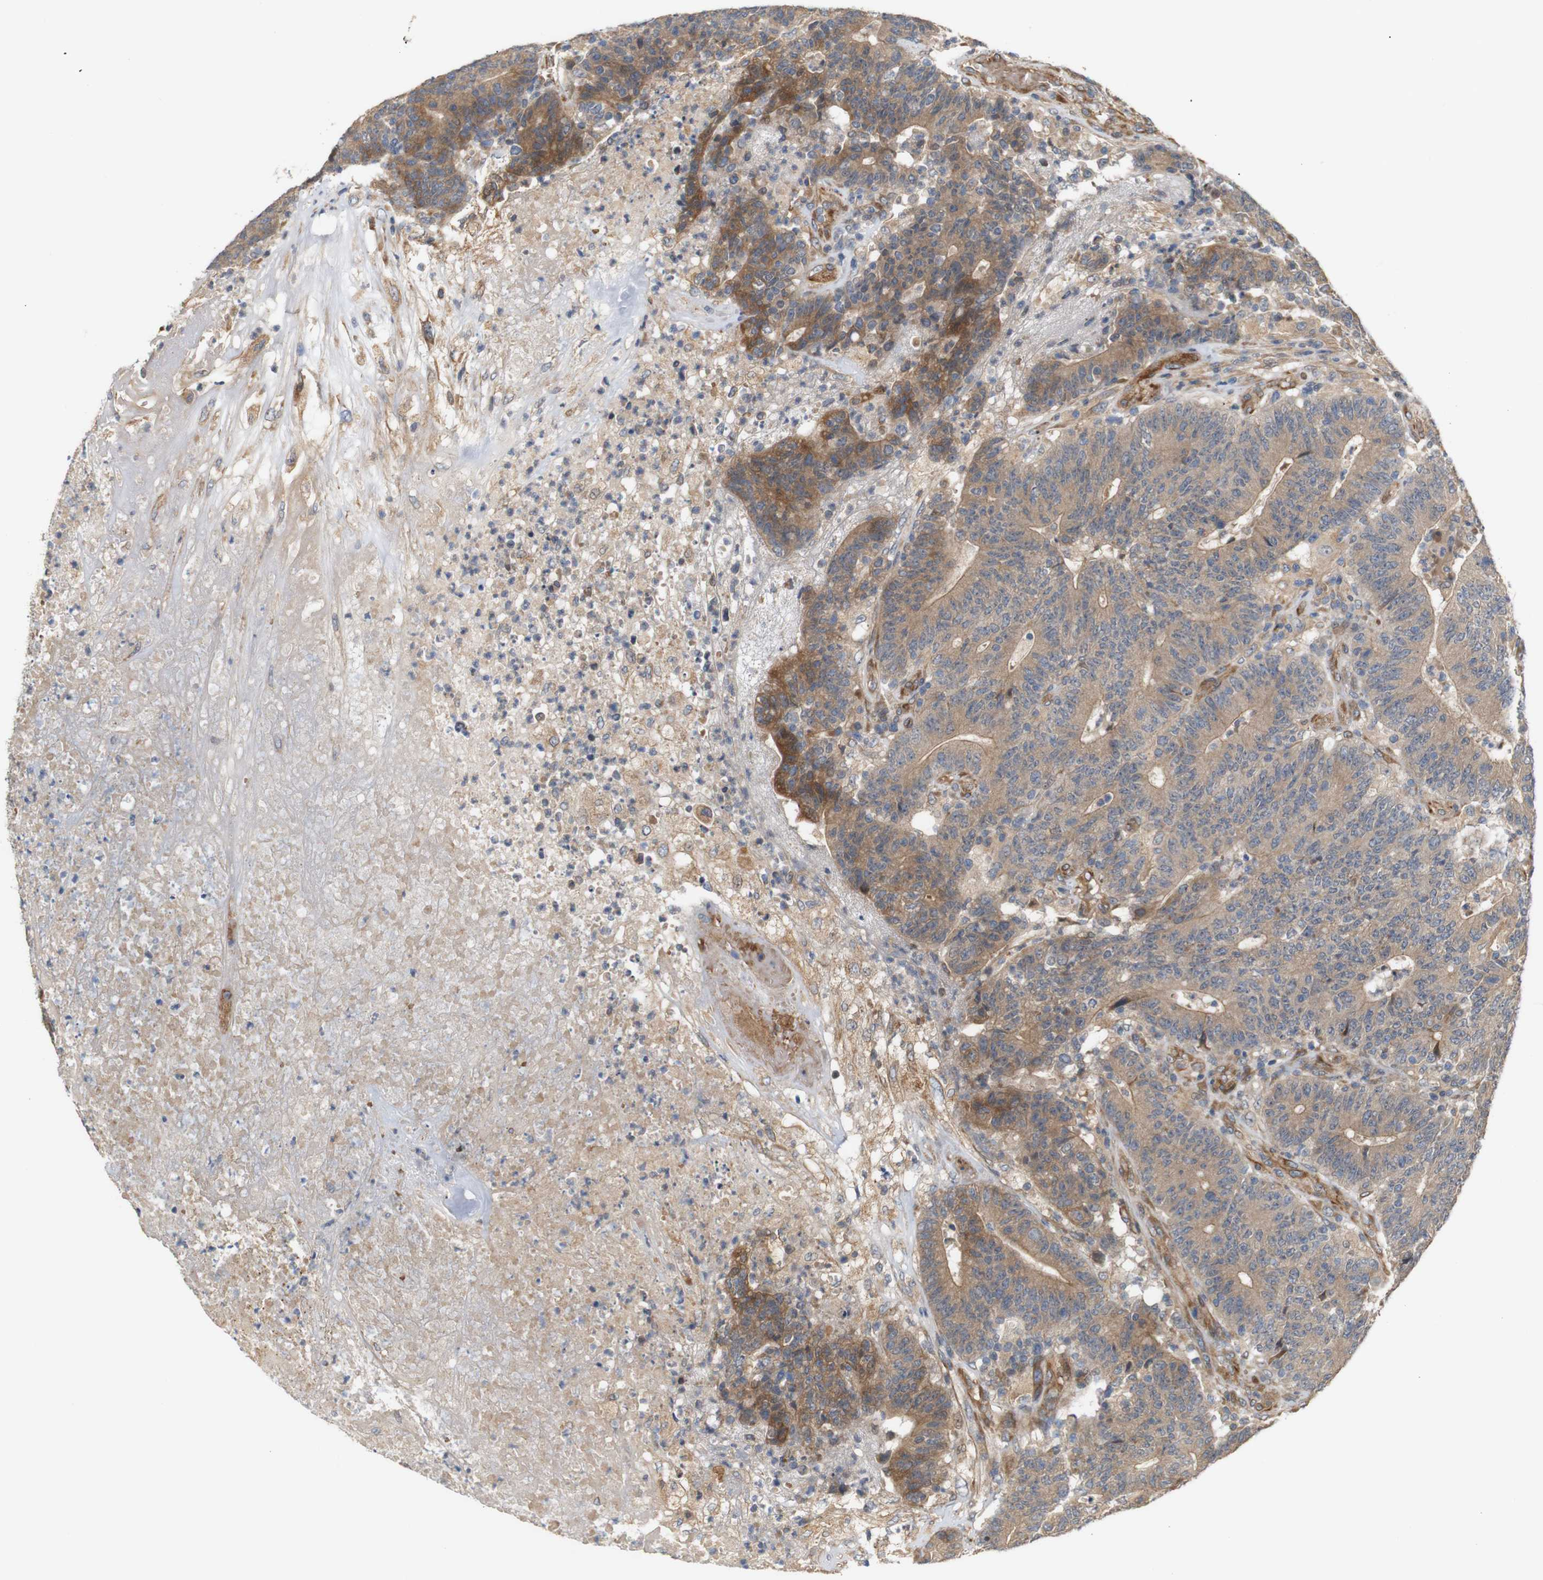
{"staining": {"intensity": "moderate", "quantity": ">75%", "location": "cytoplasmic/membranous"}, "tissue": "colorectal cancer", "cell_type": "Tumor cells", "image_type": "cancer", "snomed": [{"axis": "morphology", "description": "Normal tissue, NOS"}, {"axis": "morphology", "description": "Adenocarcinoma, NOS"}, {"axis": "topography", "description": "Colon"}], "caption": "The image exhibits staining of colorectal cancer, revealing moderate cytoplasmic/membranous protein expression (brown color) within tumor cells.", "gene": "RPTOR", "patient": {"sex": "female", "age": 75}}